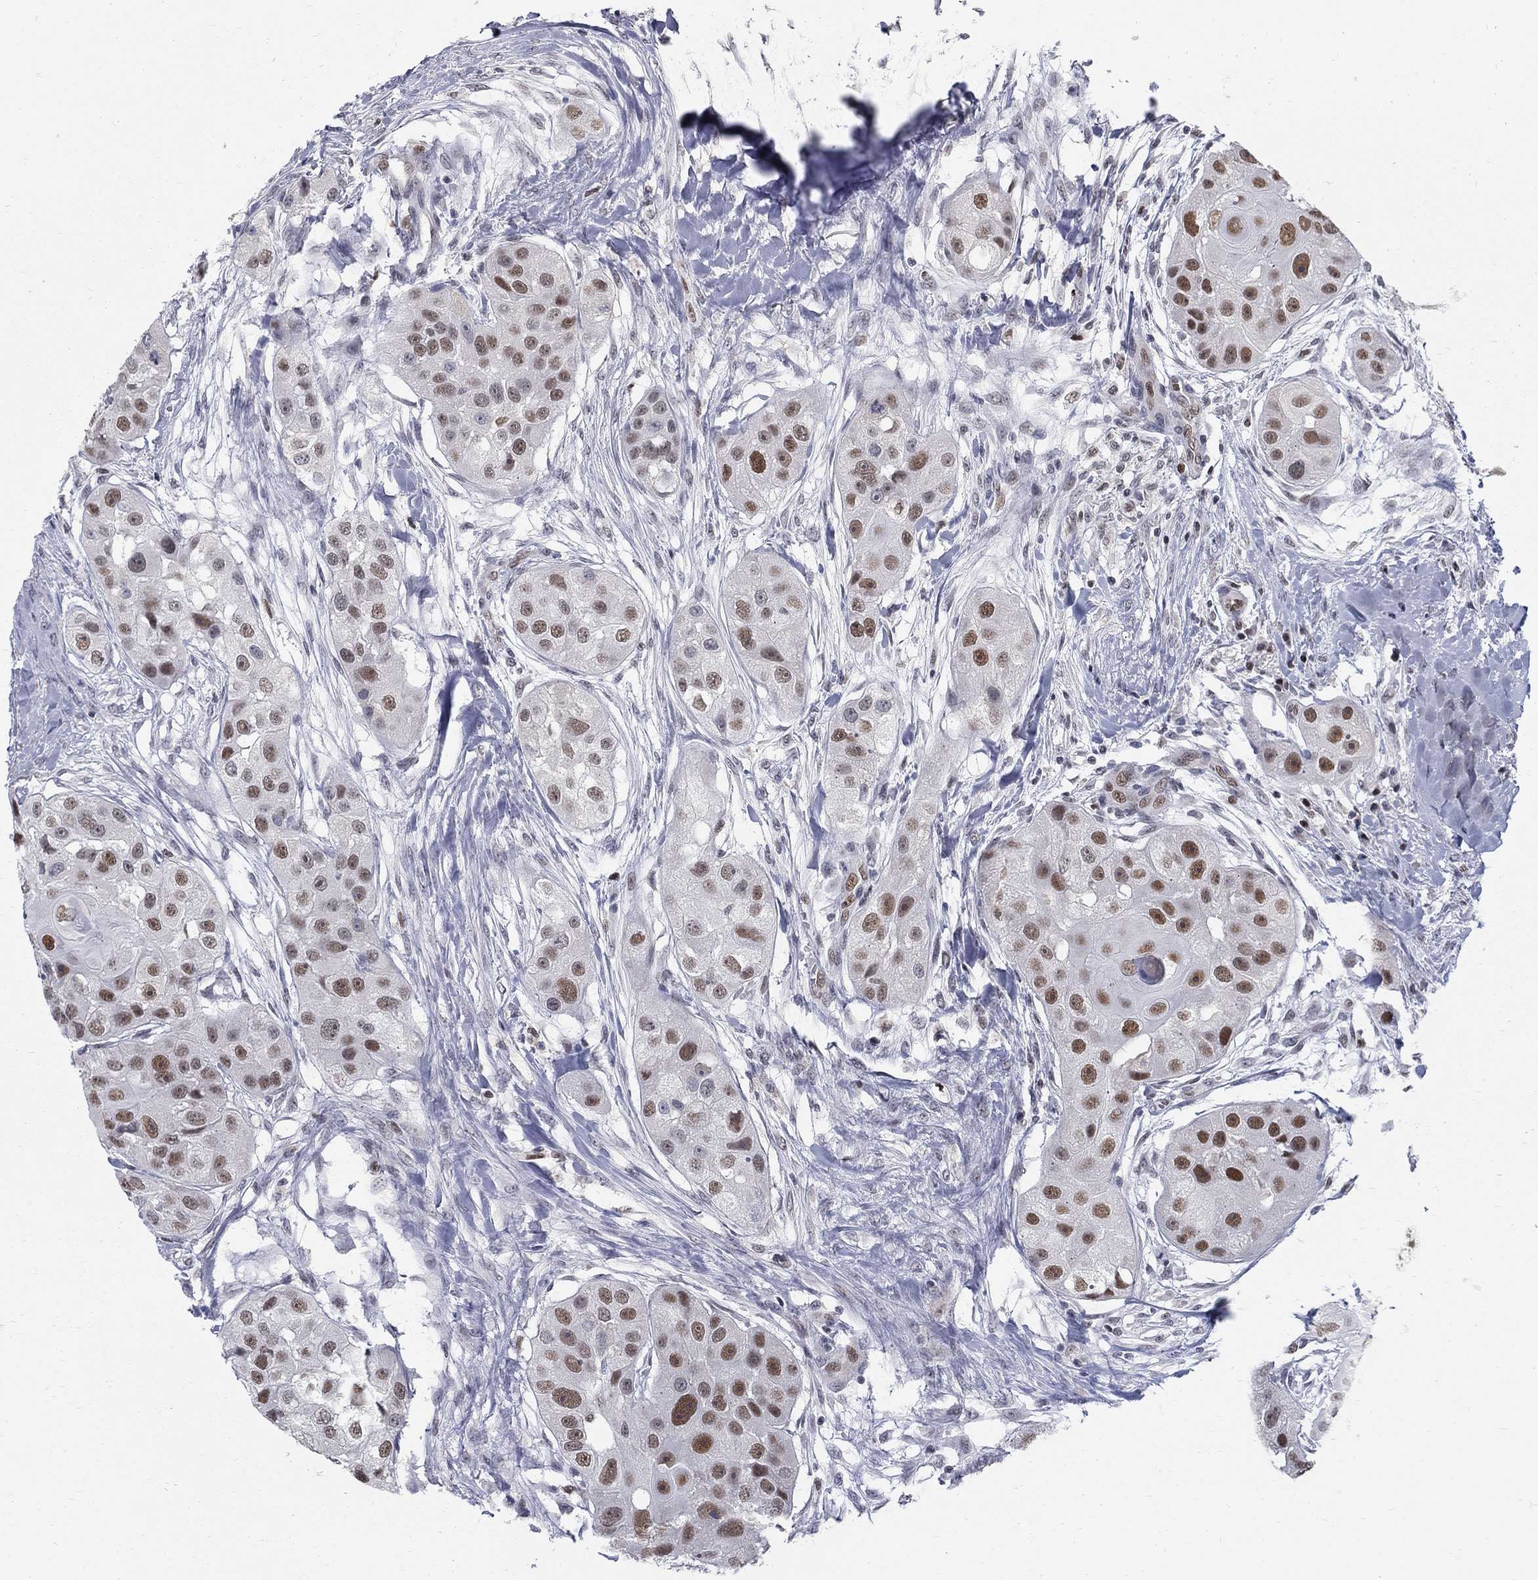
{"staining": {"intensity": "strong", "quantity": "25%-75%", "location": "nuclear"}, "tissue": "head and neck cancer", "cell_type": "Tumor cells", "image_type": "cancer", "snomed": [{"axis": "morphology", "description": "Normal tissue, NOS"}, {"axis": "morphology", "description": "Squamous cell carcinoma, NOS"}, {"axis": "topography", "description": "Skeletal muscle"}, {"axis": "topography", "description": "Head-Neck"}], "caption": "An image of human squamous cell carcinoma (head and neck) stained for a protein exhibits strong nuclear brown staining in tumor cells.", "gene": "GCFC2", "patient": {"sex": "male", "age": 51}}